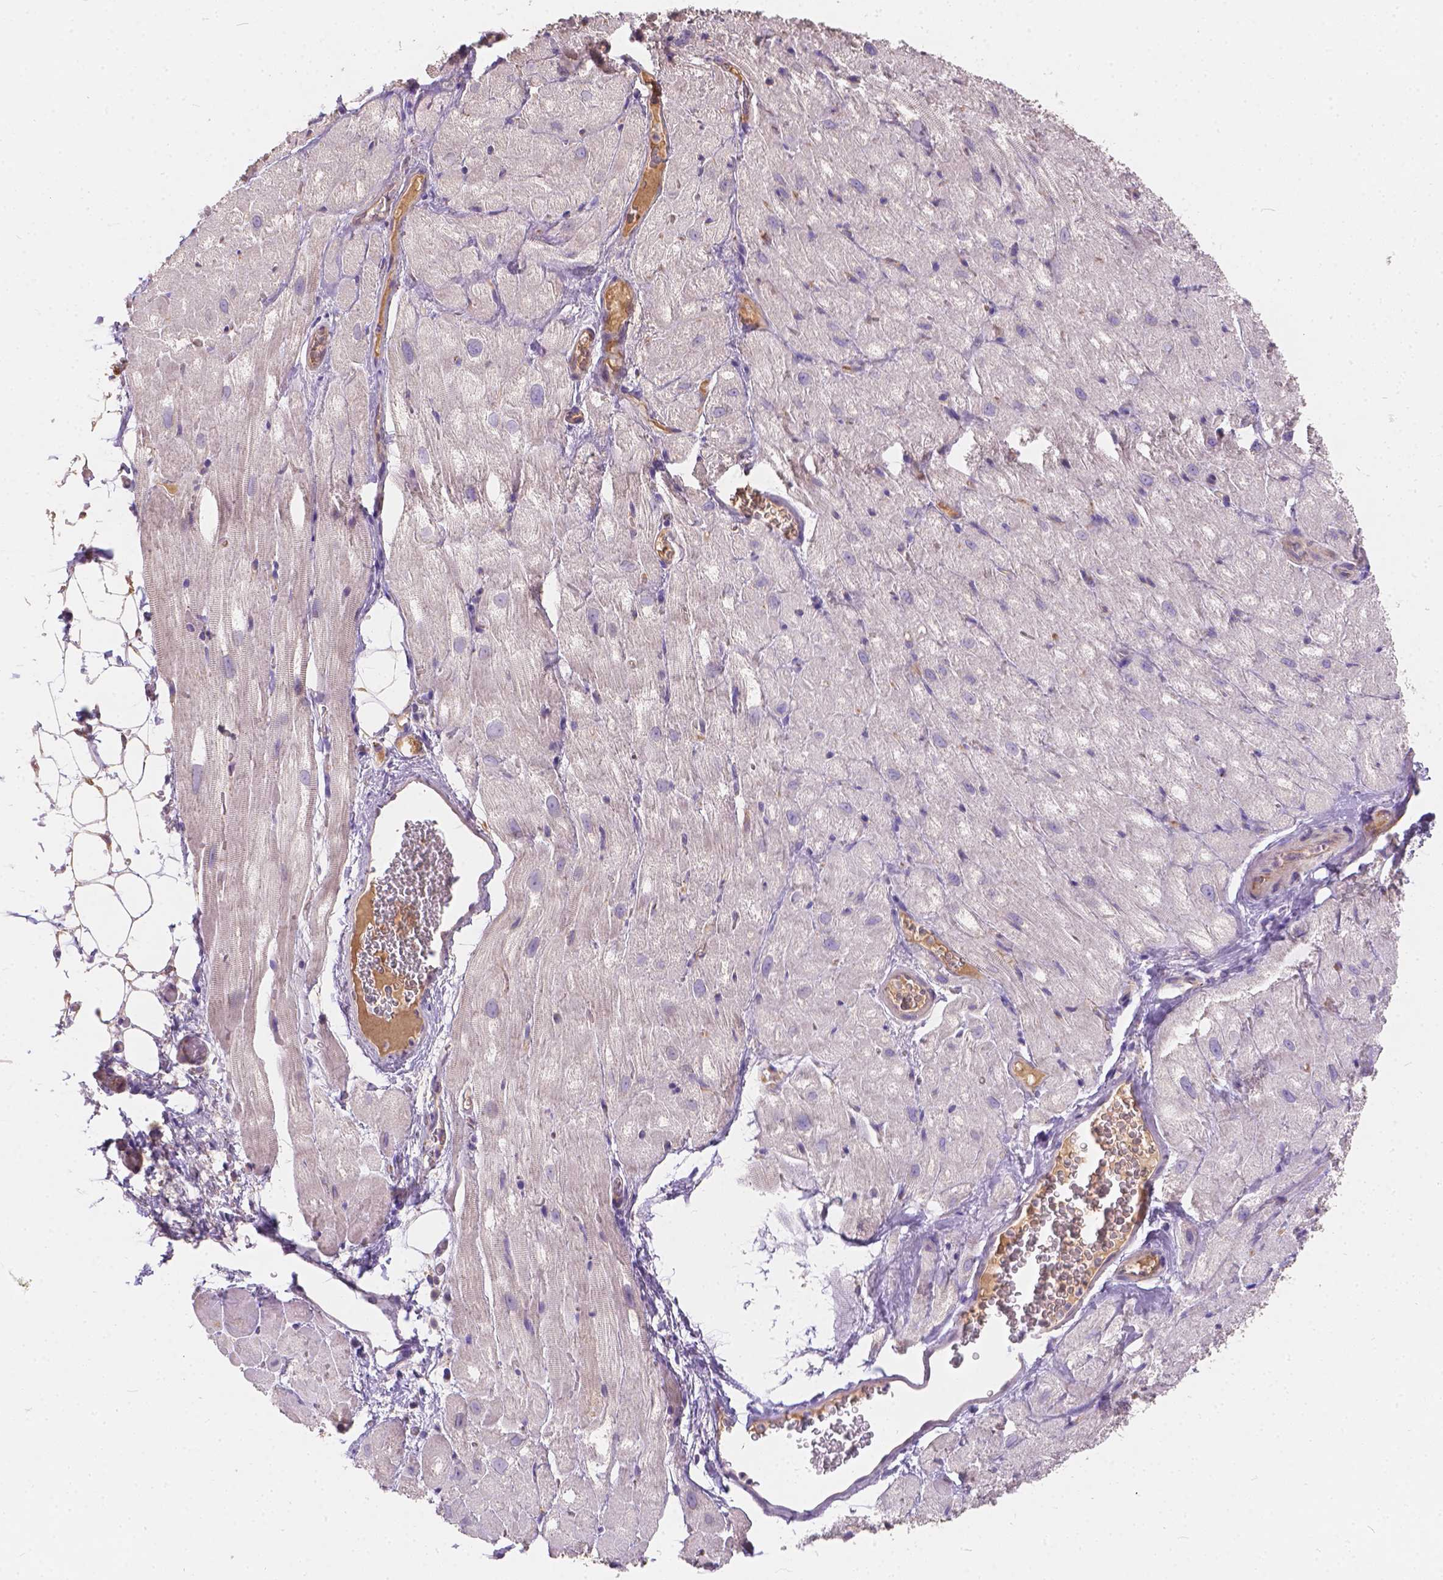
{"staining": {"intensity": "negative", "quantity": "none", "location": "none"}, "tissue": "heart muscle", "cell_type": "Cardiomyocytes", "image_type": "normal", "snomed": [{"axis": "morphology", "description": "Normal tissue, NOS"}, {"axis": "topography", "description": "Heart"}], "caption": "The immunohistochemistry (IHC) micrograph has no significant staining in cardiomyocytes of heart muscle. (DAB (3,3'-diaminobenzidine) immunohistochemistry, high magnification).", "gene": "CDK10", "patient": {"sex": "male", "age": 61}}